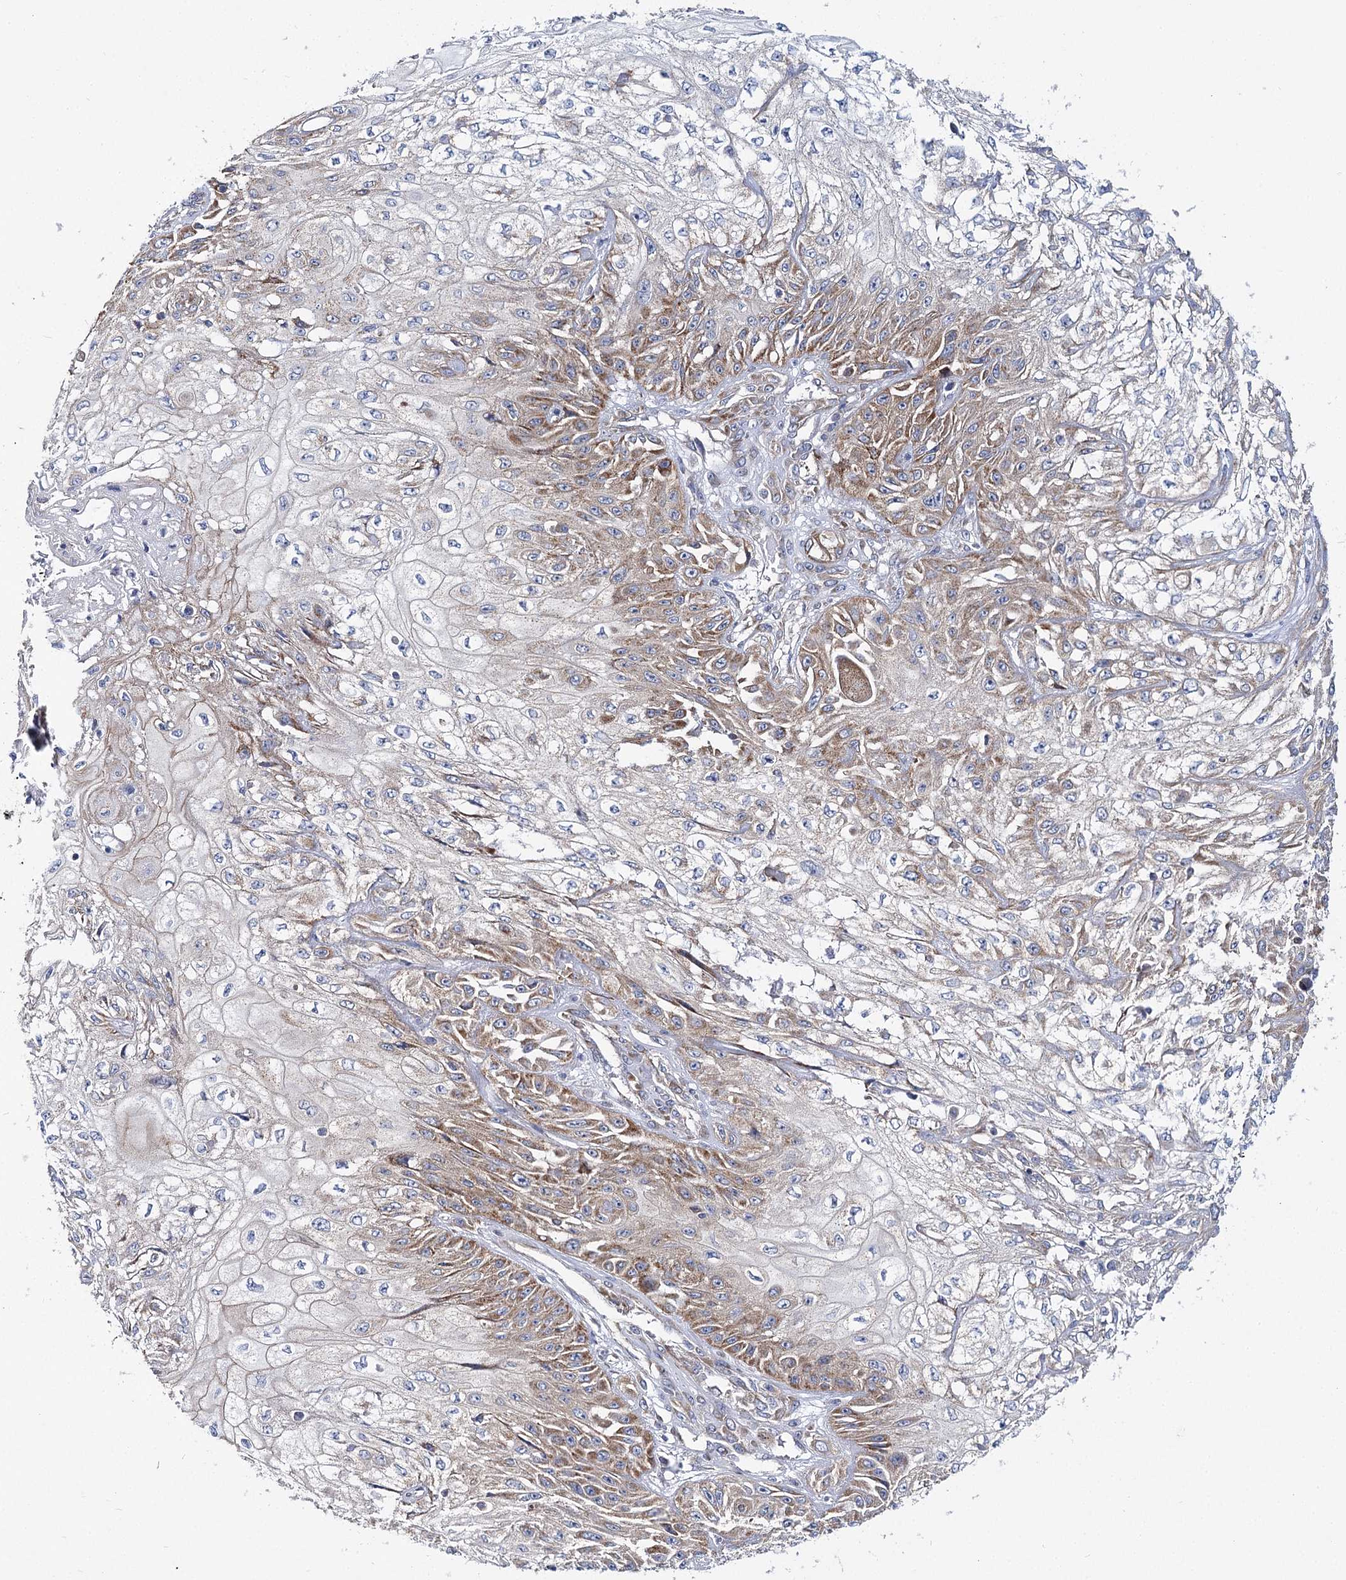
{"staining": {"intensity": "moderate", "quantity": "25%-75%", "location": "cytoplasmic/membranous"}, "tissue": "skin cancer", "cell_type": "Tumor cells", "image_type": "cancer", "snomed": [{"axis": "morphology", "description": "Squamous cell carcinoma, NOS"}, {"axis": "morphology", "description": "Squamous cell carcinoma, metastatic, NOS"}, {"axis": "topography", "description": "Skin"}, {"axis": "topography", "description": "Lymph node"}], "caption": "Immunohistochemistry (IHC) micrograph of neoplastic tissue: human skin cancer stained using IHC shows medium levels of moderate protein expression localized specifically in the cytoplasmic/membranous of tumor cells, appearing as a cytoplasmic/membranous brown color.", "gene": "THUMPD3", "patient": {"sex": "male", "age": 75}}